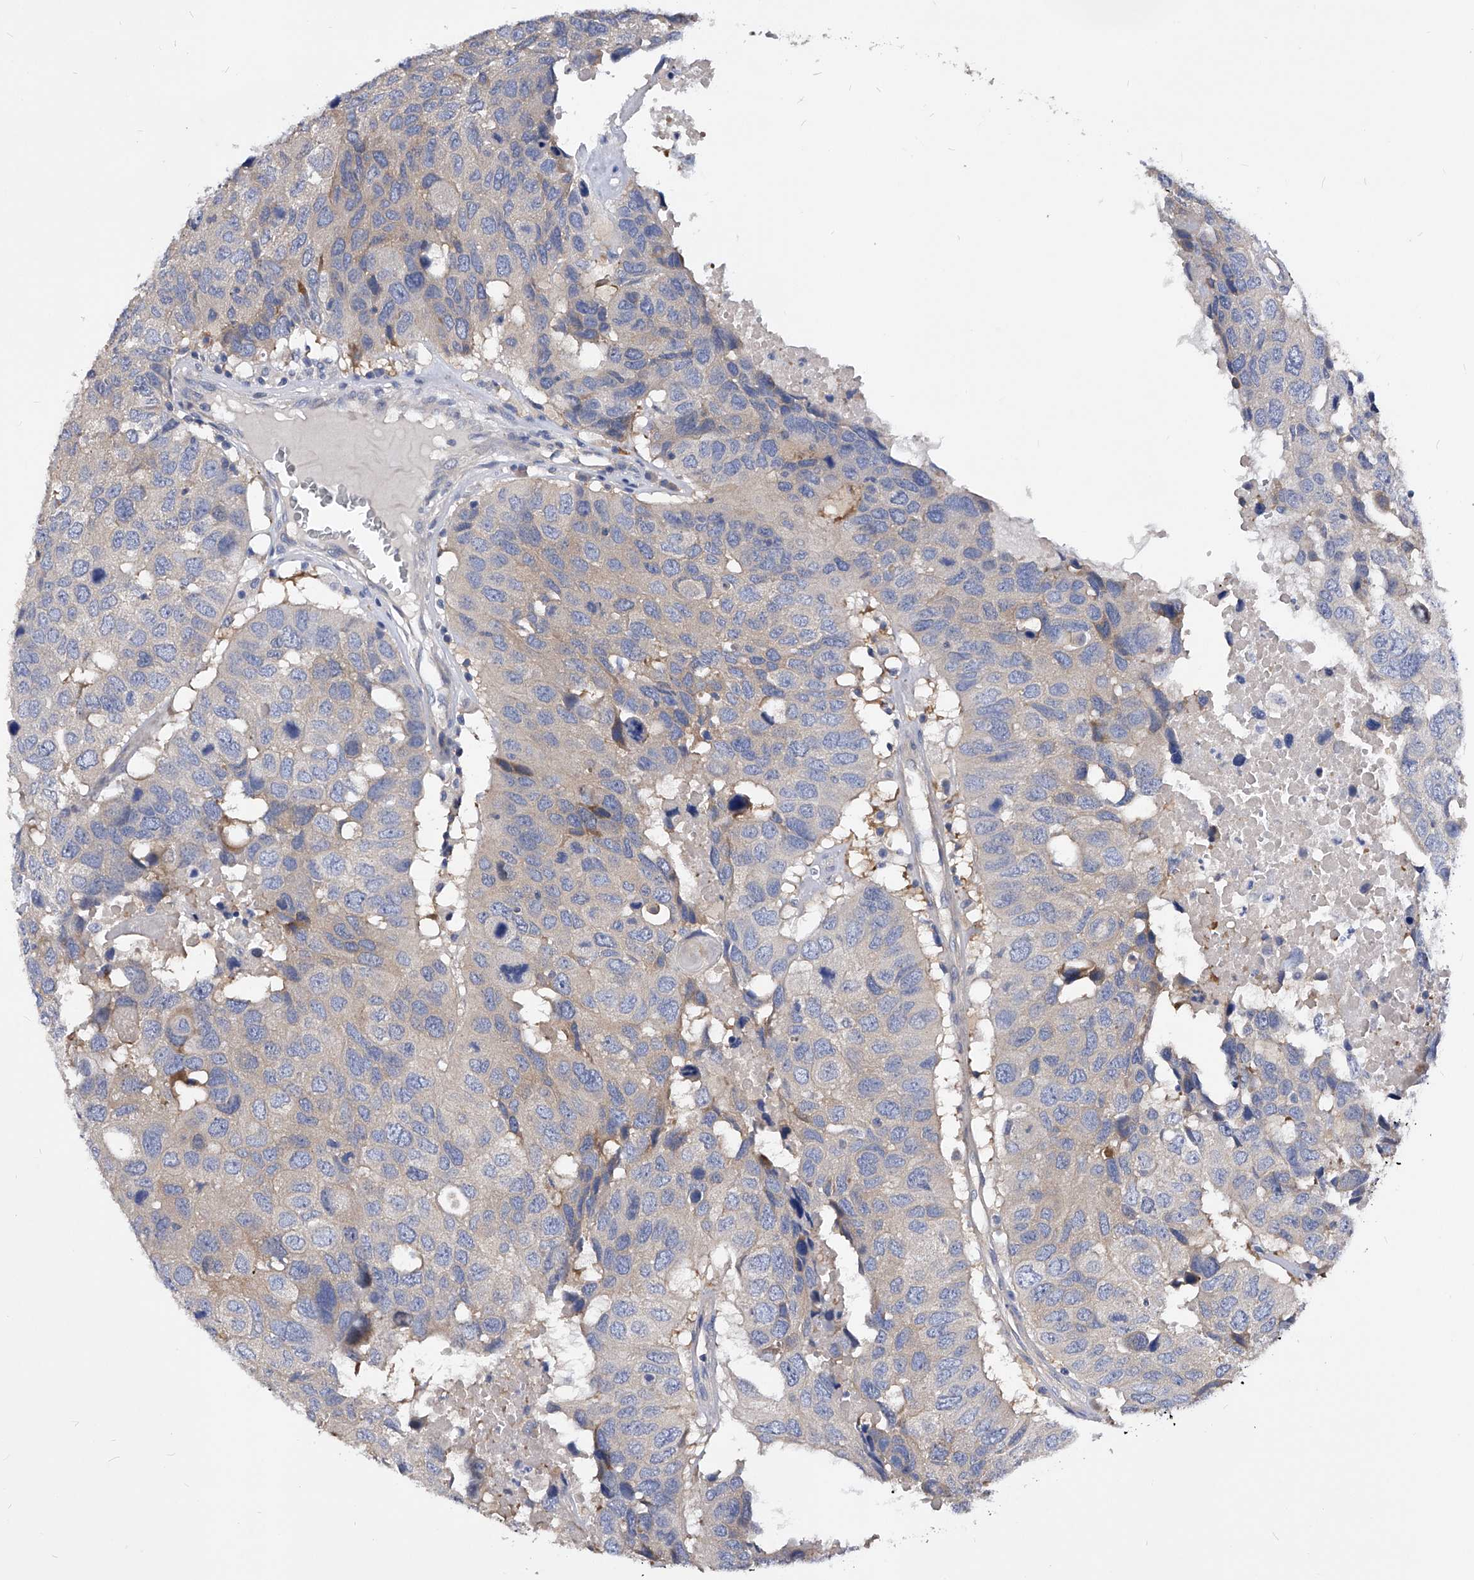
{"staining": {"intensity": "negative", "quantity": "none", "location": "none"}, "tissue": "head and neck cancer", "cell_type": "Tumor cells", "image_type": "cancer", "snomed": [{"axis": "morphology", "description": "Squamous cell carcinoma, NOS"}, {"axis": "topography", "description": "Head-Neck"}], "caption": "DAB immunohistochemical staining of head and neck cancer (squamous cell carcinoma) reveals no significant expression in tumor cells. Brightfield microscopy of immunohistochemistry stained with DAB (3,3'-diaminobenzidine) (brown) and hematoxylin (blue), captured at high magnification.", "gene": "PPP5C", "patient": {"sex": "male", "age": 66}}